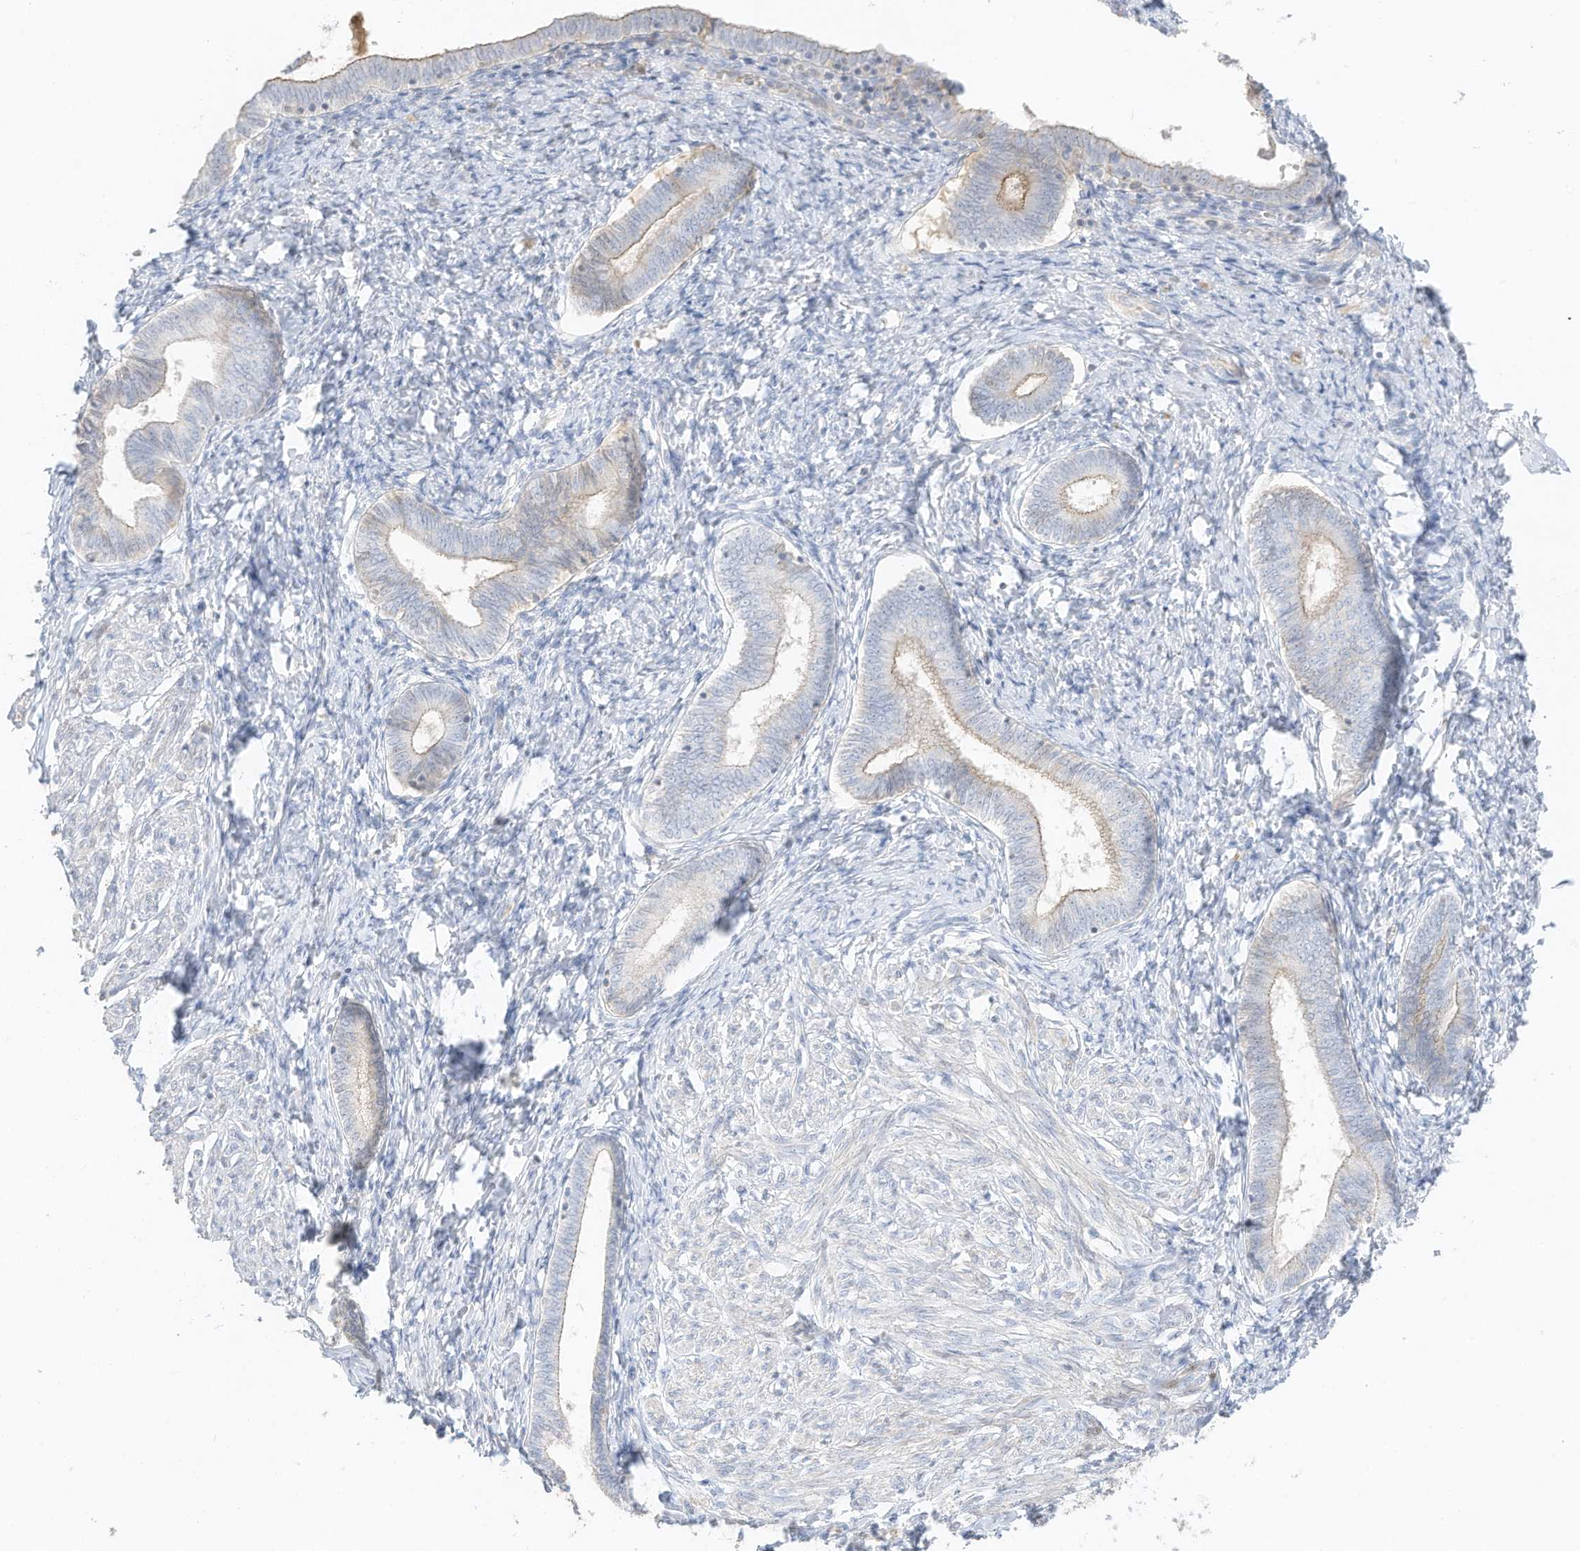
{"staining": {"intensity": "negative", "quantity": "none", "location": "none"}, "tissue": "endometrium", "cell_type": "Cells in endometrial stroma", "image_type": "normal", "snomed": [{"axis": "morphology", "description": "Normal tissue, NOS"}, {"axis": "topography", "description": "Endometrium"}], "caption": "Protein analysis of unremarkable endometrium demonstrates no significant positivity in cells in endometrial stroma.", "gene": "ZBTB41", "patient": {"sex": "female", "age": 72}}